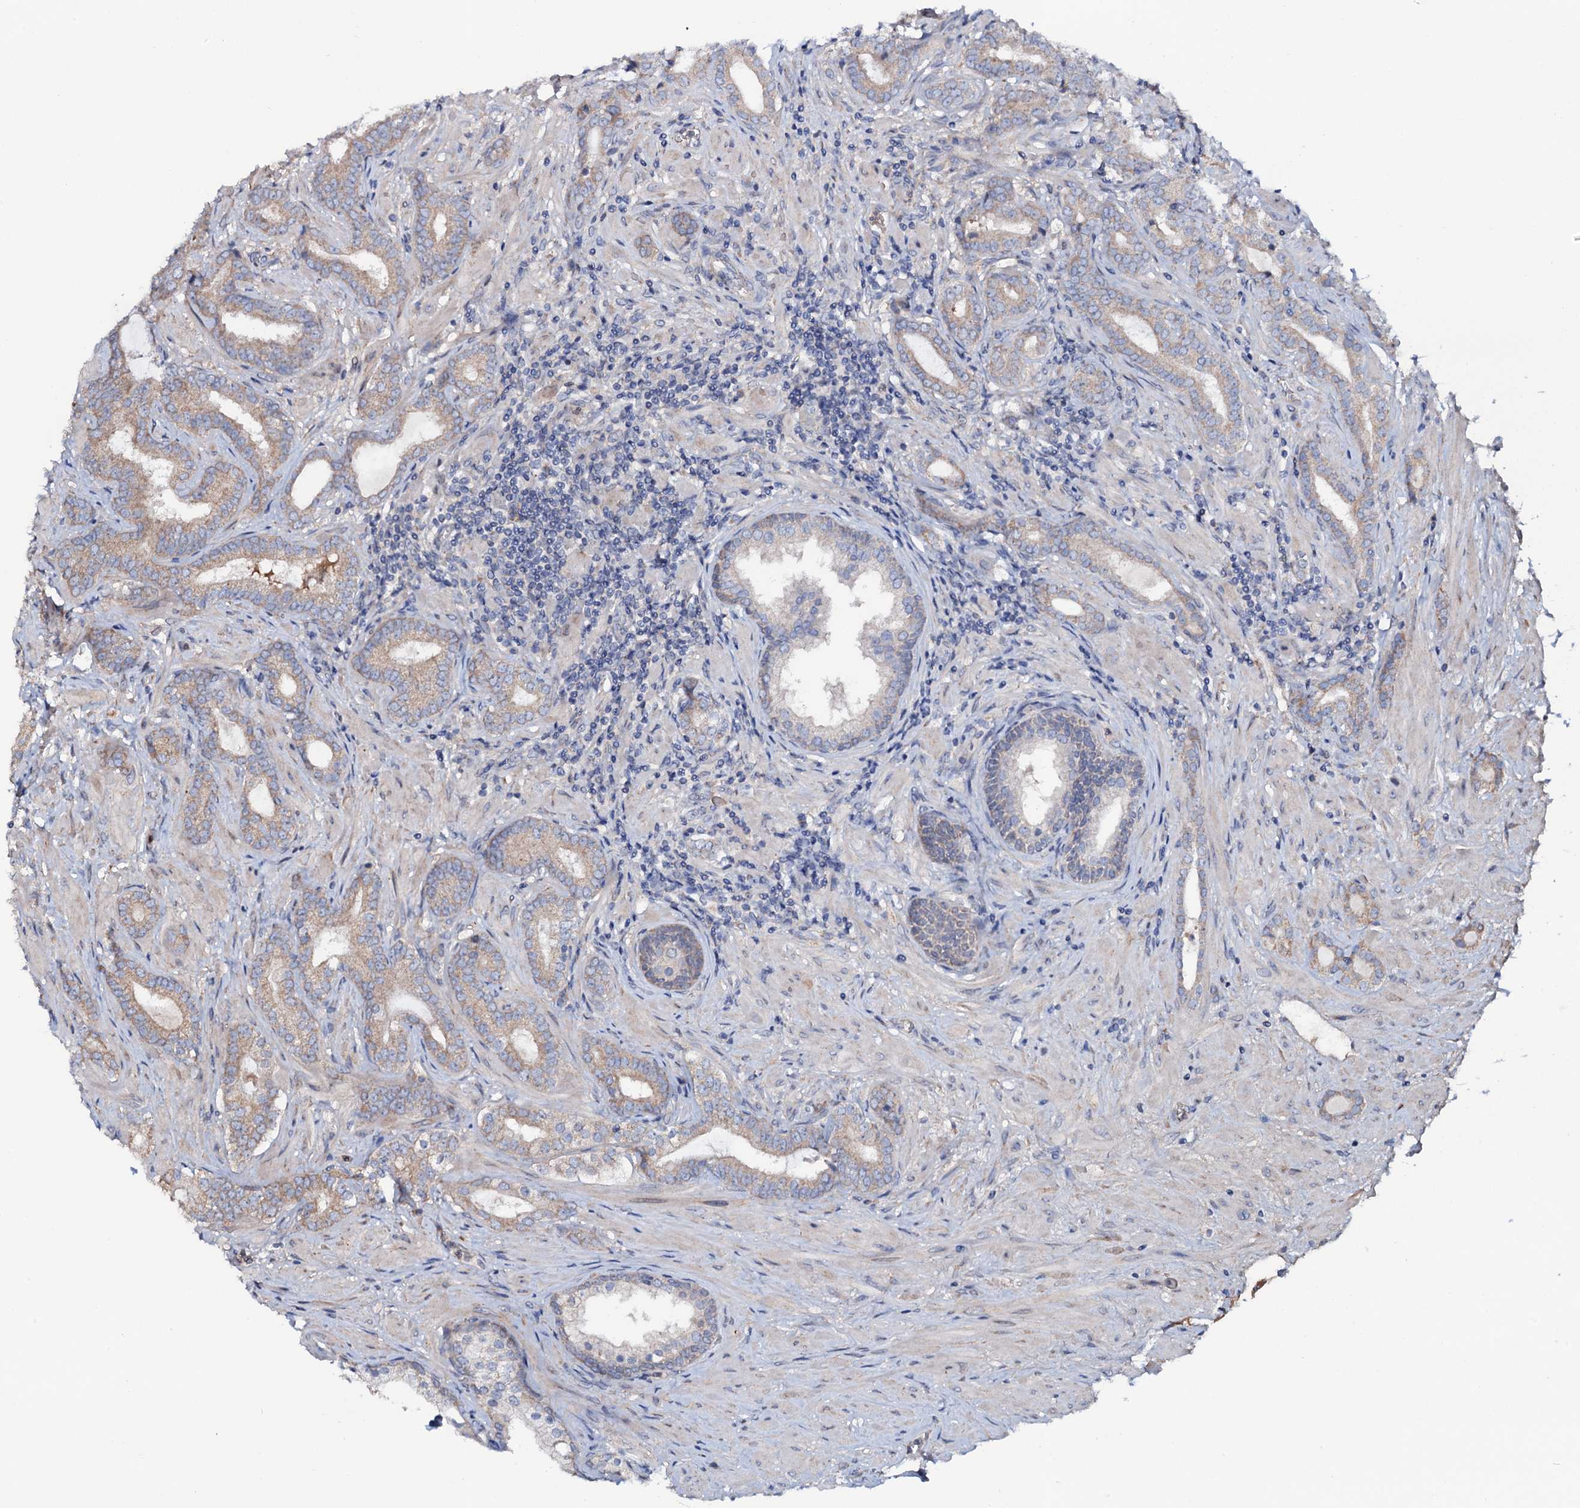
{"staining": {"intensity": "weak", "quantity": ">75%", "location": "cytoplasmic/membranous"}, "tissue": "prostate cancer", "cell_type": "Tumor cells", "image_type": "cancer", "snomed": [{"axis": "morphology", "description": "Adenocarcinoma, High grade"}, {"axis": "topography", "description": "Prostate"}], "caption": "Tumor cells display weak cytoplasmic/membranous staining in approximately >75% of cells in prostate high-grade adenocarcinoma. (brown staining indicates protein expression, while blue staining denotes nuclei).", "gene": "PPP1R3D", "patient": {"sex": "male", "age": 64}}